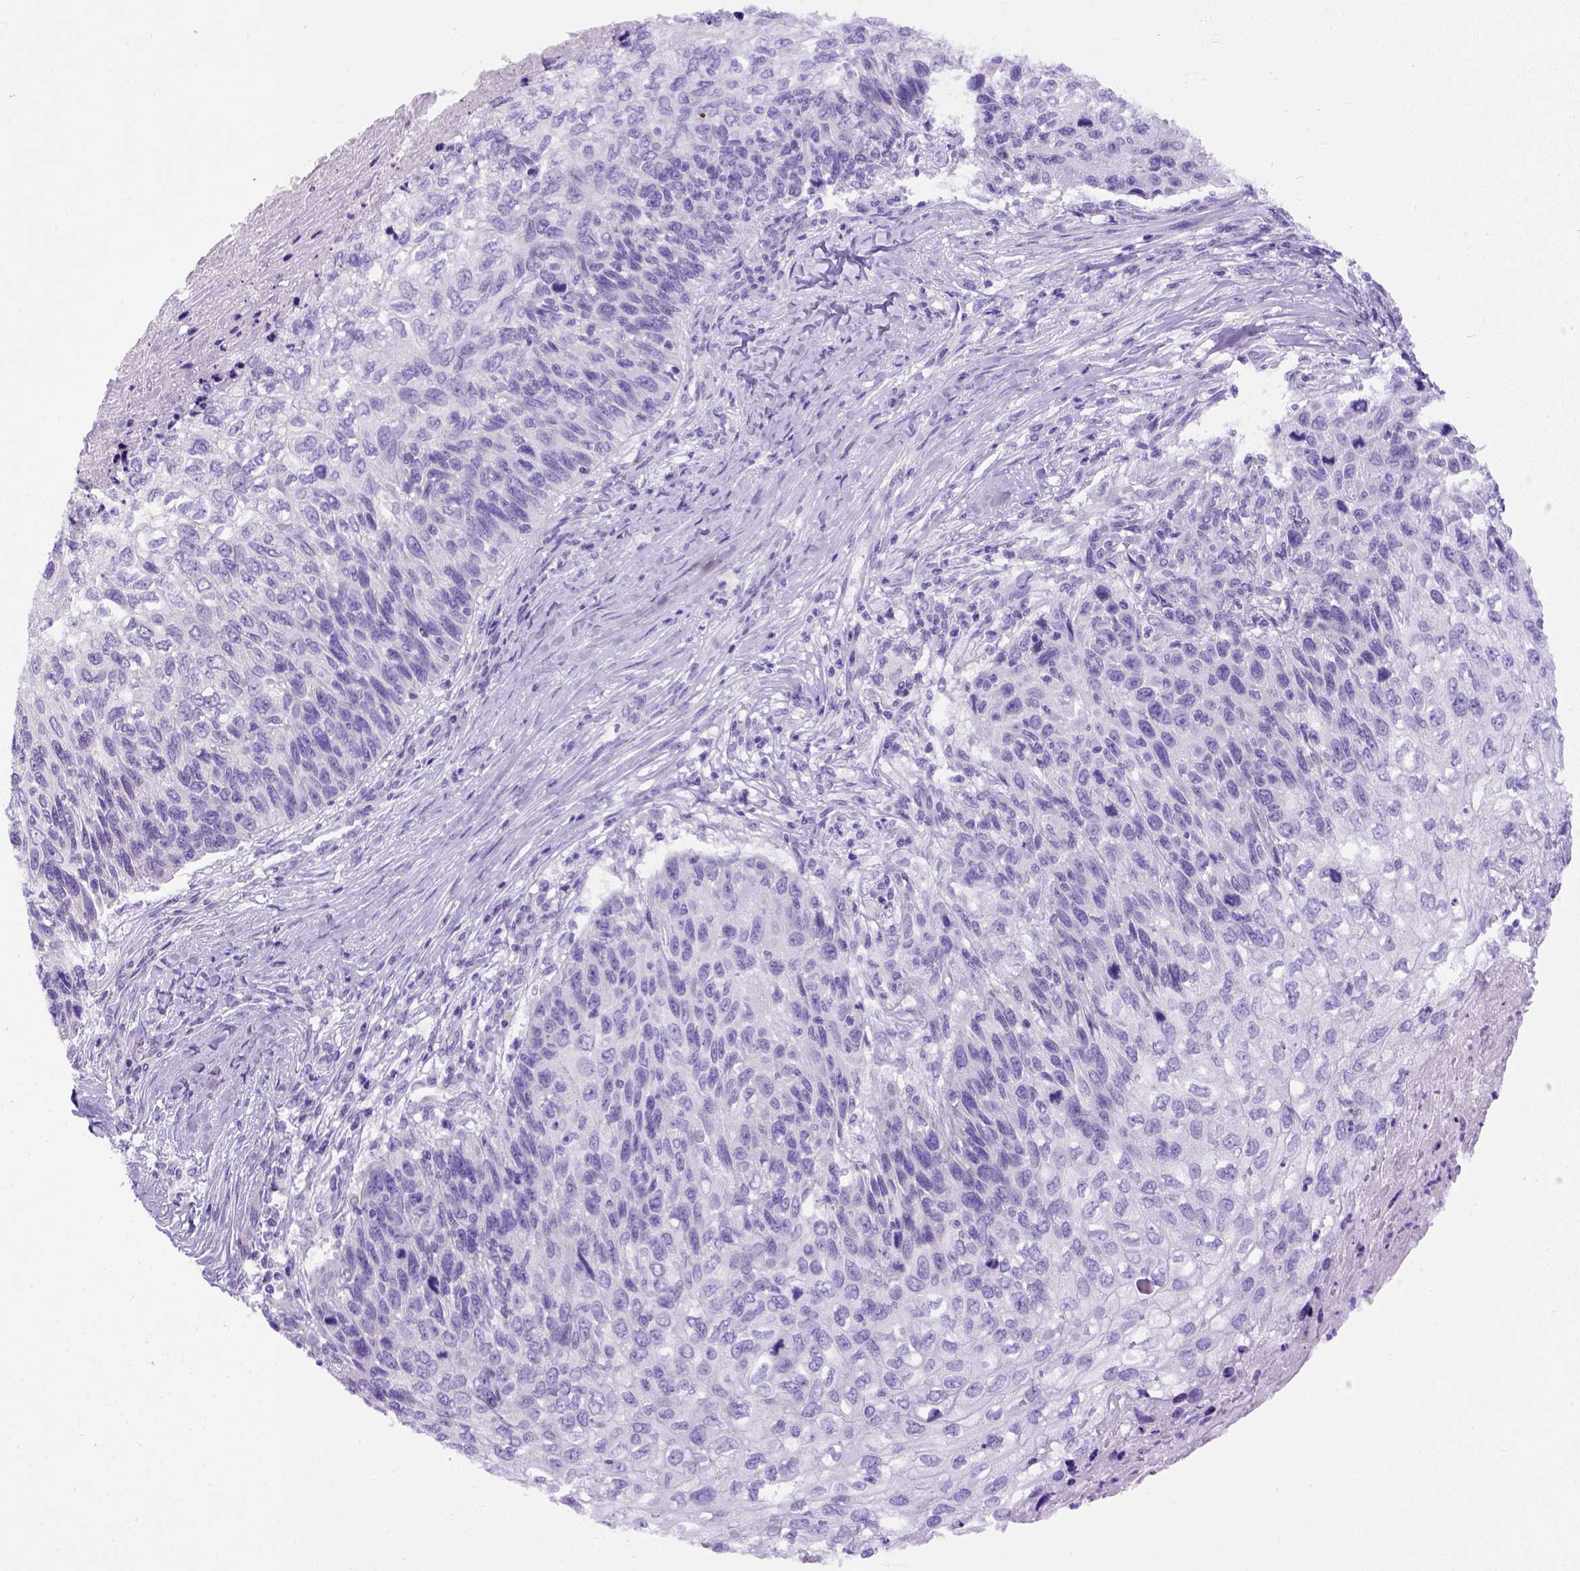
{"staining": {"intensity": "negative", "quantity": "none", "location": "none"}, "tissue": "skin cancer", "cell_type": "Tumor cells", "image_type": "cancer", "snomed": [{"axis": "morphology", "description": "Squamous cell carcinoma, NOS"}, {"axis": "topography", "description": "Skin"}], "caption": "Immunohistochemical staining of human skin squamous cell carcinoma demonstrates no significant positivity in tumor cells. (DAB (3,3'-diaminobenzidine) immunohistochemistry with hematoxylin counter stain).", "gene": "FOXI1", "patient": {"sex": "male", "age": 92}}